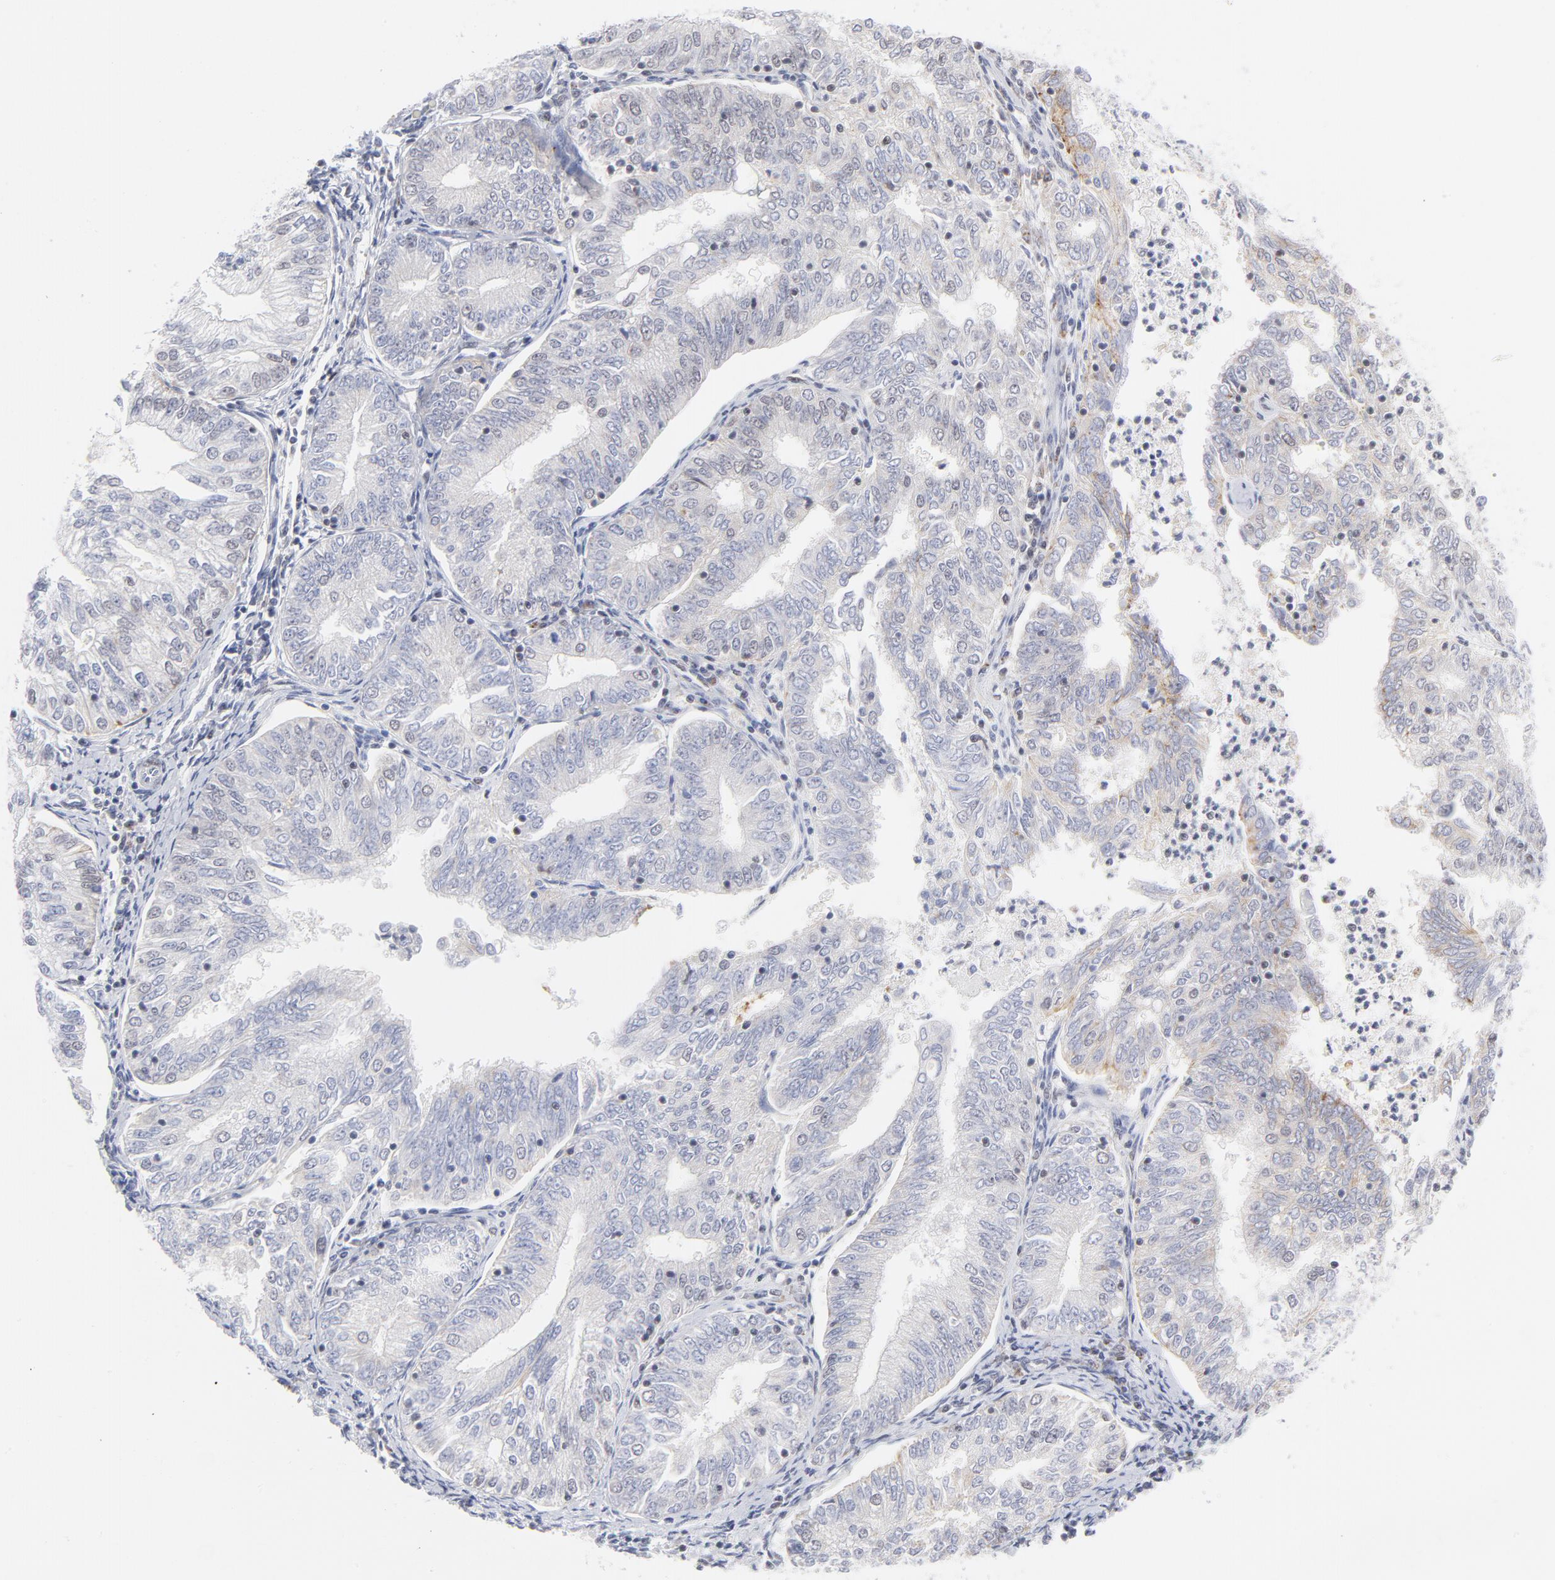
{"staining": {"intensity": "weak", "quantity": "25%-75%", "location": "cytoplasmic/membranous"}, "tissue": "endometrial cancer", "cell_type": "Tumor cells", "image_type": "cancer", "snomed": [{"axis": "morphology", "description": "Adenocarcinoma, NOS"}, {"axis": "topography", "description": "Endometrium"}], "caption": "Immunohistochemistry of adenocarcinoma (endometrial) reveals low levels of weak cytoplasmic/membranous expression in about 25%-75% of tumor cells. Using DAB (3,3'-diaminobenzidine) (brown) and hematoxylin (blue) stains, captured at high magnification using brightfield microscopy.", "gene": "BAP1", "patient": {"sex": "female", "age": 69}}